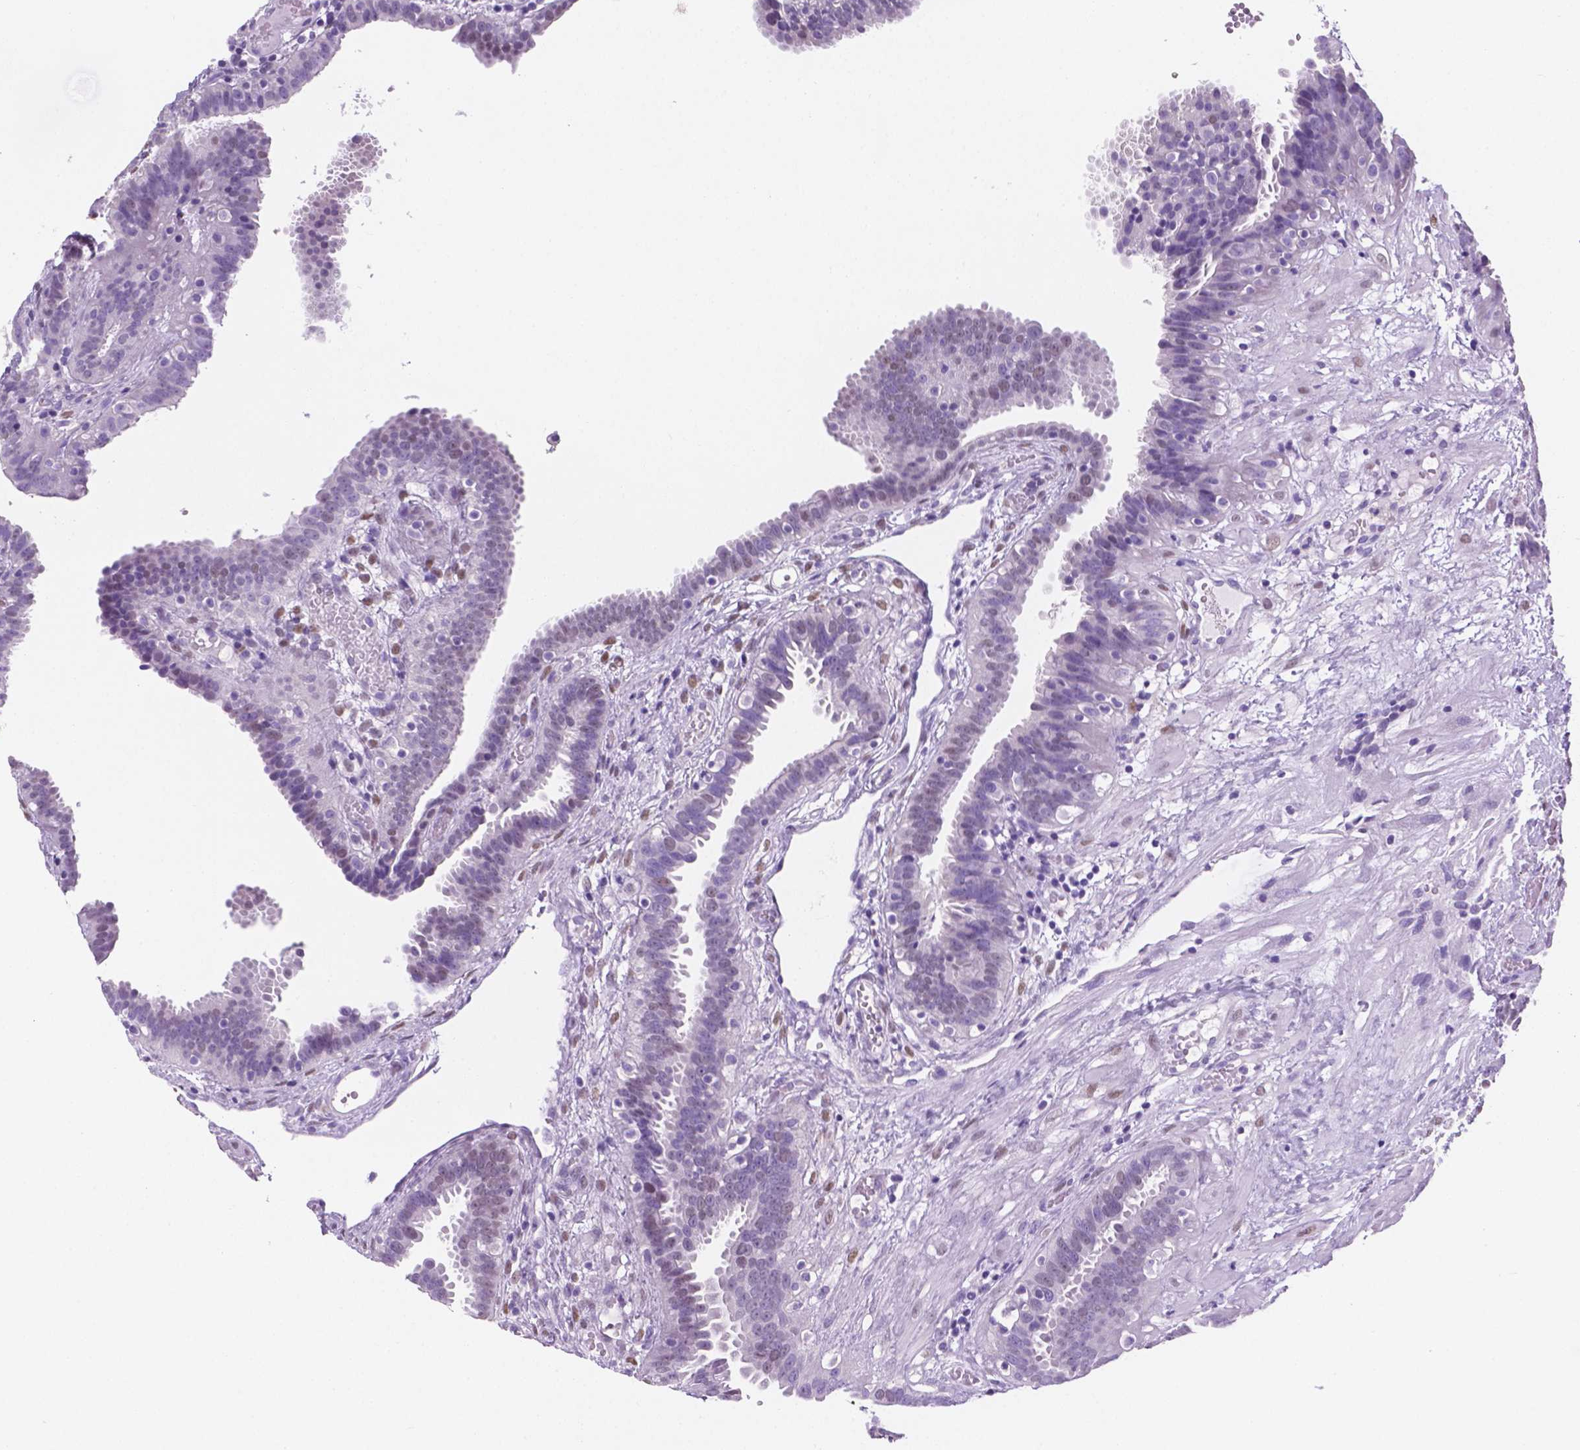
{"staining": {"intensity": "weak", "quantity": "<25%", "location": "nuclear"}, "tissue": "fallopian tube", "cell_type": "Glandular cells", "image_type": "normal", "snomed": [{"axis": "morphology", "description": "Normal tissue, NOS"}, {"axis": "topography", "description": "Fallopian tube"}], "caption": "Immunohistochemistry (IHC) micrograph of unremarkable human fallopian tube stained for a protein (brown), which shows no expression in glandular cells. (IHC, brightfield microscopy, high magnification).", "gene": "TMEM210", "patient": {"sex": "female", "age": 37}}